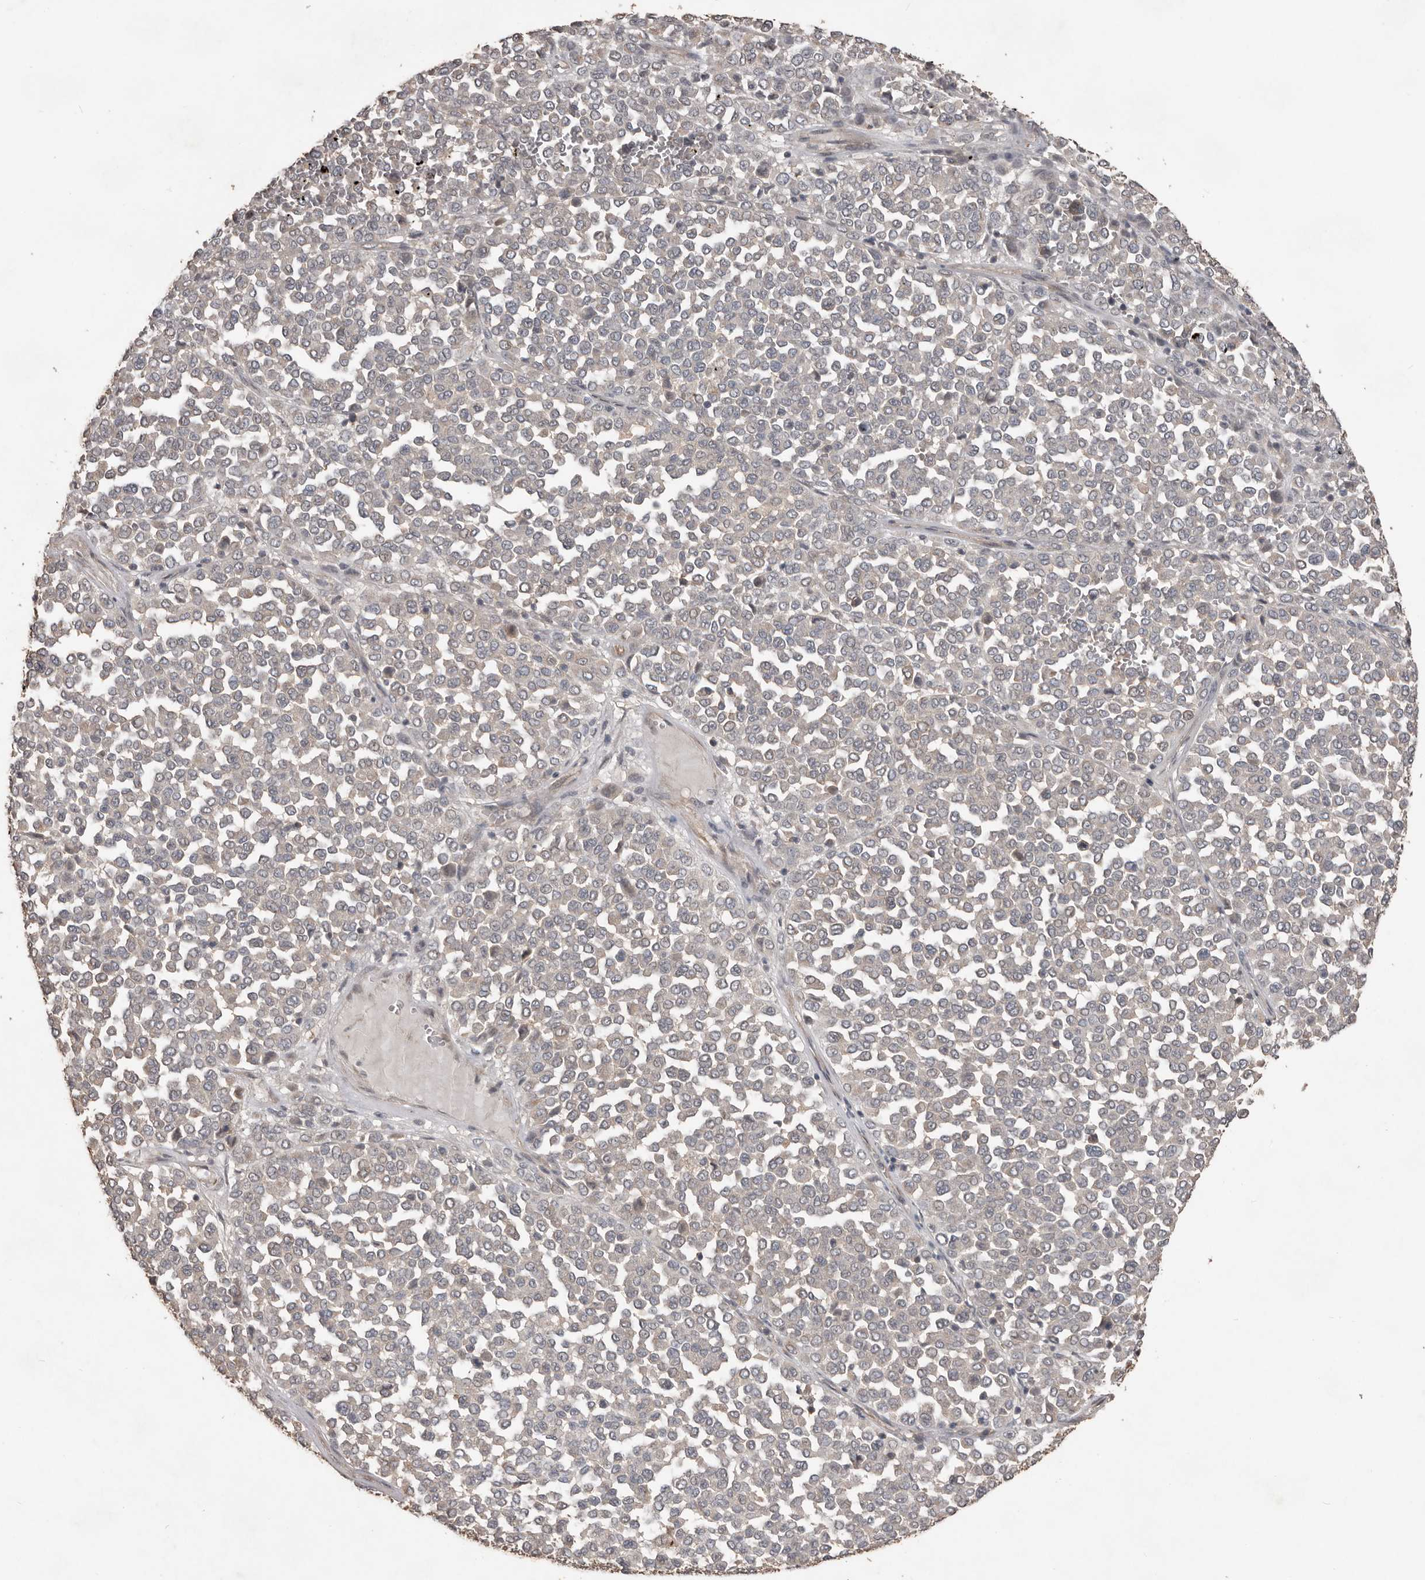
{"staining": {"intensity": "negative", "quantity": "none", "location": "none"}, "tissue": "melanoma", "cell_type": "Tumor cells", "image_type": "cancer", "snomed": [{"axis": "morphology", "description": "Malignant melanoma, Metastatic site"}, {"axis": "topography", "description": "Pancreas"}], "caption": "Immunohistochemistry (IHC) histopathology image of melanoma stained for a protein (brown), which demonstrates no positivity in tumor cells.", "gene": "BAMBI", "patient": {"sex": "female", "age": 30}}